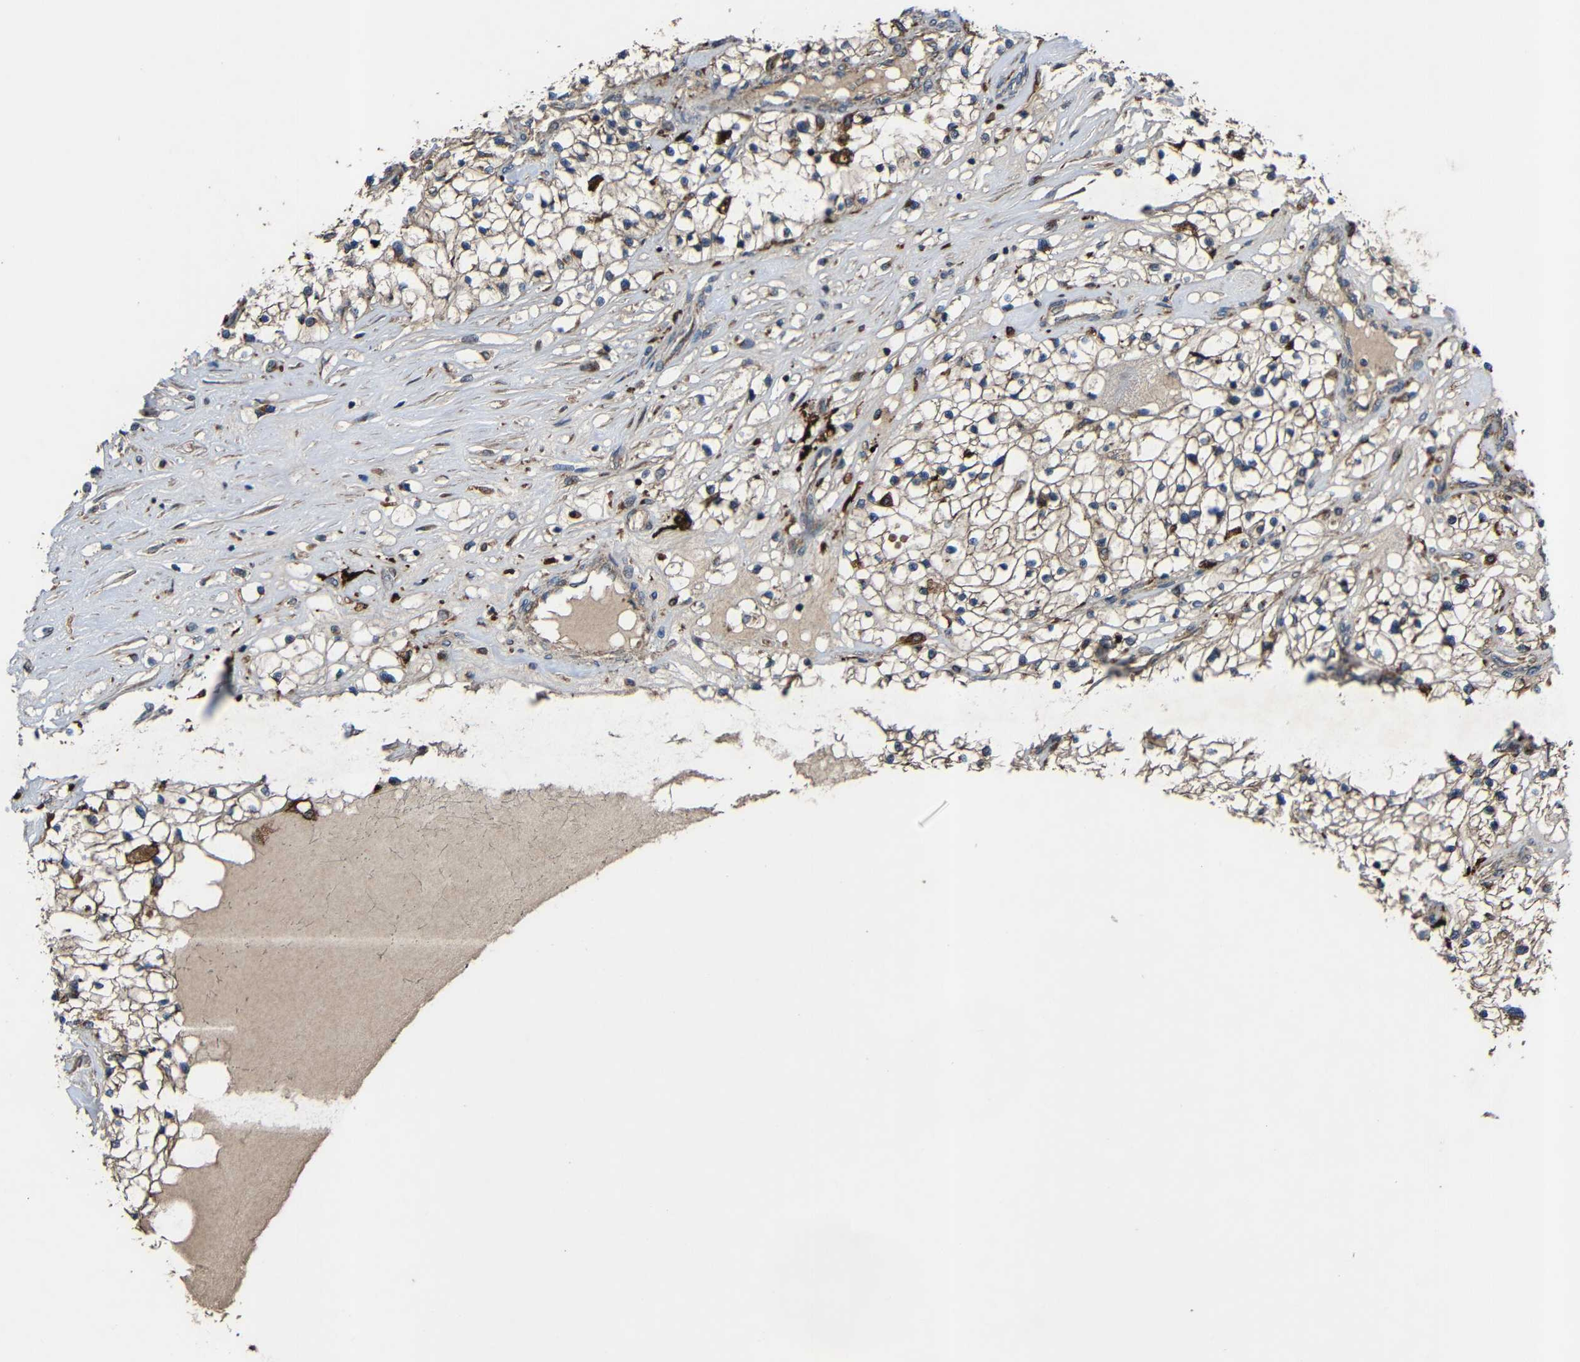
{"staining": {"intensity": "moderate", "quantity": ">75%", "location": "cytoplasmic/membranous"}, "tissue": "renal cancer", "cell_type": "Tumor cells", "image_type": "cancer", "snomed": [{"axis": "morphology", "description": "Adenocarcinoma, NOS"}, {"axis": "topography", "description": "Kidney"}], "caption": "The micrograph demonstrates immunohistochemical staining of renal cancer. There is moderate cytoplasmic/membranous staining is present in approximately >75% of tumor cells.", "gene": "C1GALT1", "patient": {"sex": "male", "age": 68}}